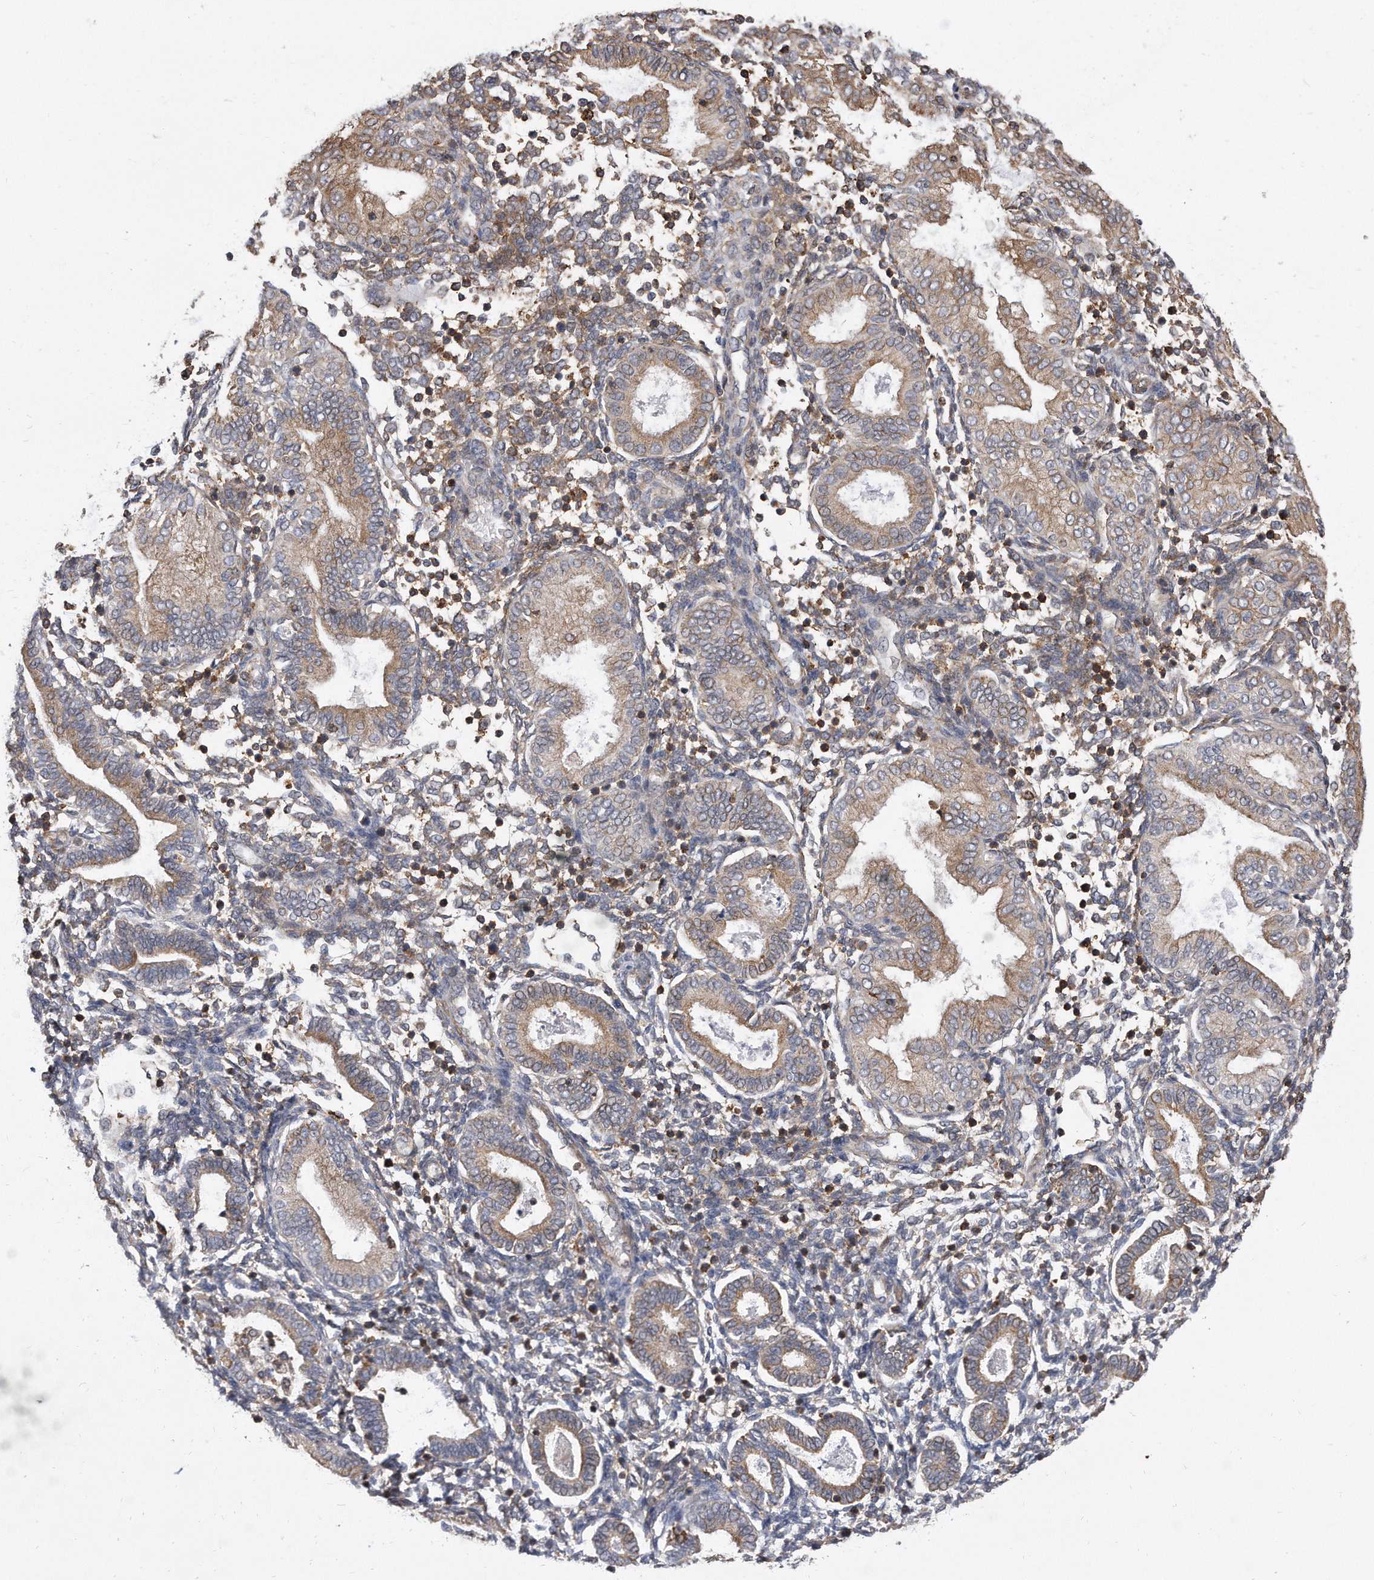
{"staining": {"intensity": "moderate", "quantity": "<25%", "location": "cytoplasmic/membranous"}, "tissue": "endometrium", "cell_type": "Cells in endometrial stroma", "image_type": "normal", "snomed": [{"axis": "morphology", "description": "Normal tissue, NOS"}, {"axis": "topography", "description": "Endometrium"}], "caption": "Moderate cytoplasmic/membranous positivity for a protein is appreciated in approximately <25% of cells in endometrial stroma of unremarkable endometrium using immunohistochemistry (IHC).", "gene": "TCP1", "patient": {"sex": "female", "age": 53}}